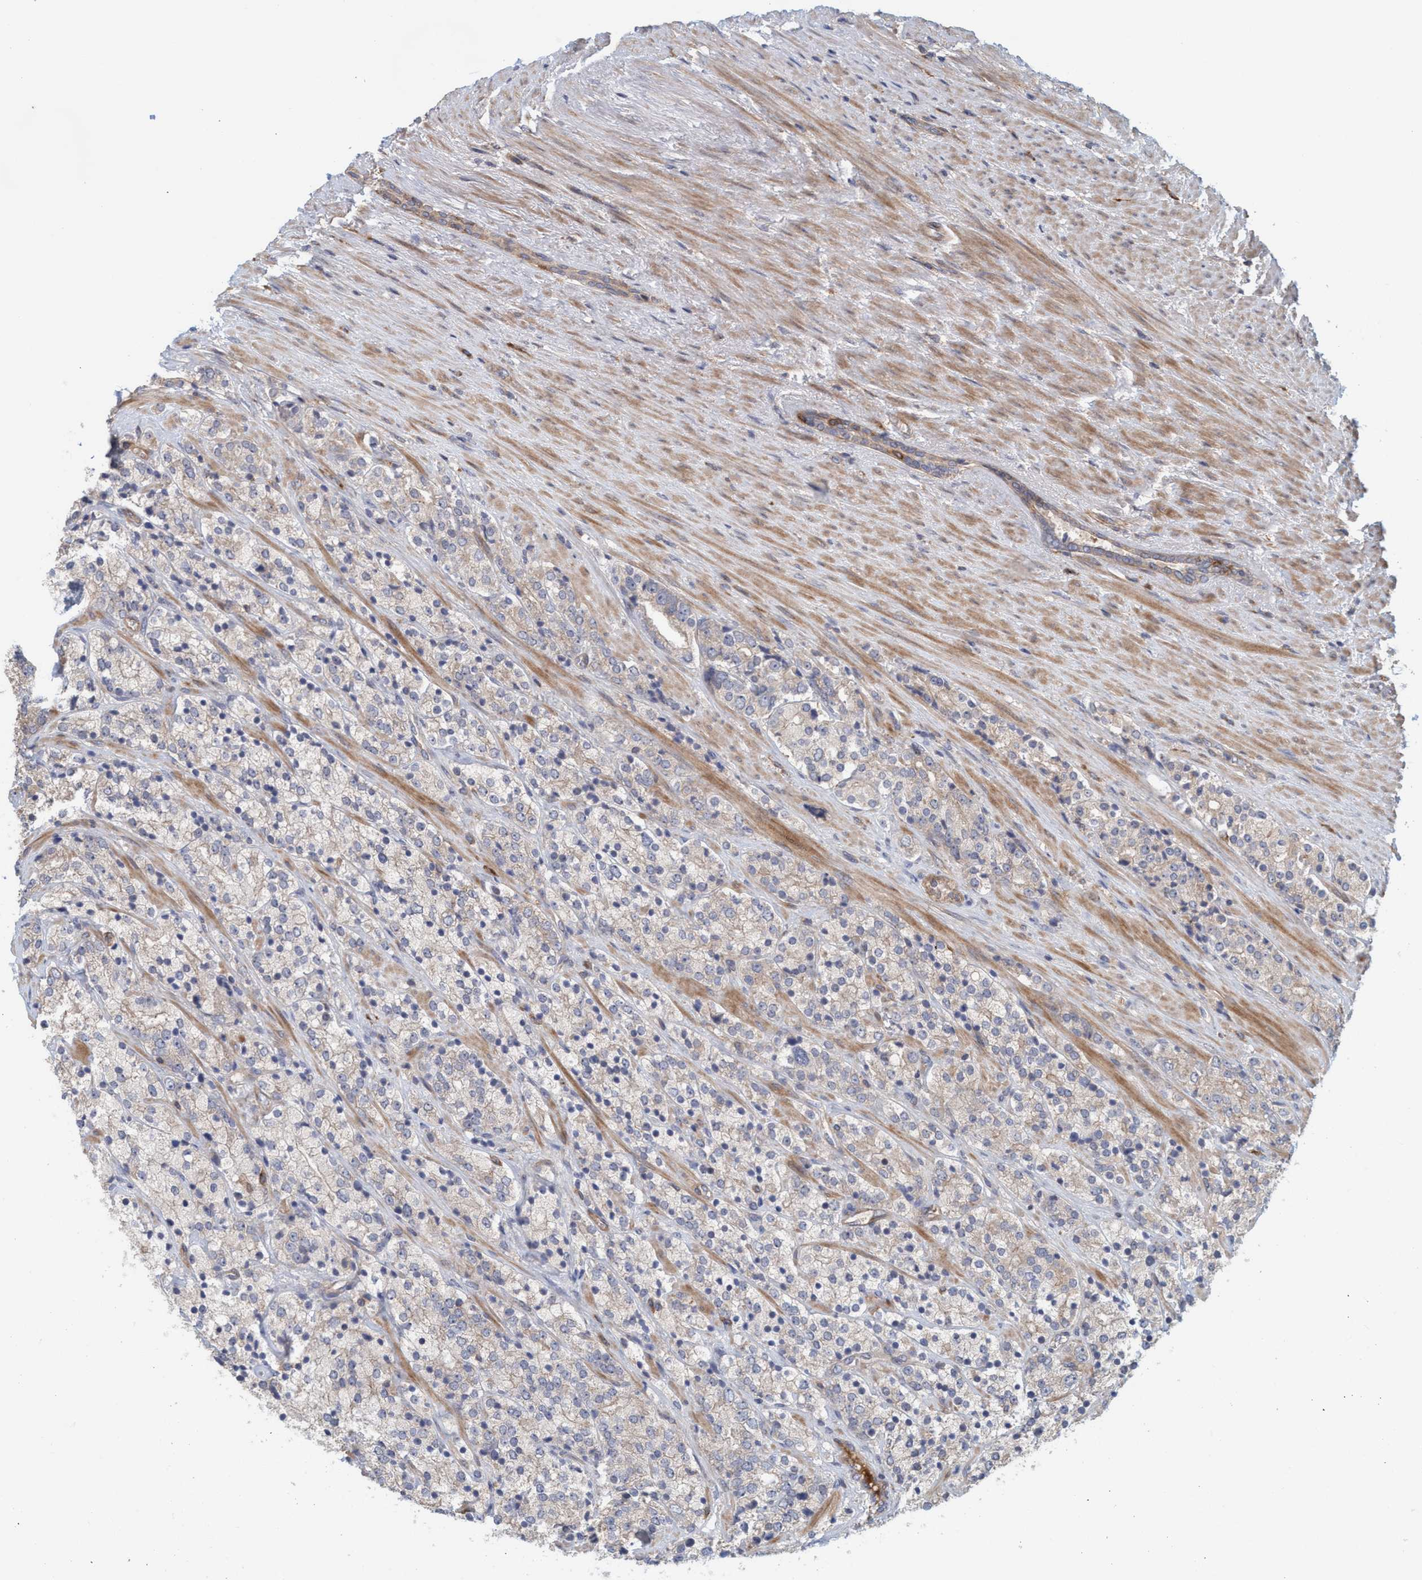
{"staining": {"intensity": "weak", "quantity": ">75%", "location": "cytoplasmic/membranous"}, "tissue": "prostate cancer", "cell_type": "Tumor cells", "image_type": "cancer", "snomed": [{"axis": "morphology", "description": "Adenocarcinoma, High grade"}, {"axis": "topography", "description": "Prostate"}], "caption": "Brown immunohistochemical staining in human high-grade adenocarcinoma (prostate) exhibits weak cytoplasmic/membranous staining in approximately >75% of tumor cells. (DAB (3,3'-diaminobenzidine) = brown stain, brightfield microscopy at high magnification).", "gene": "SPECC1", "patient": {"sex": "male", "age": 71}}